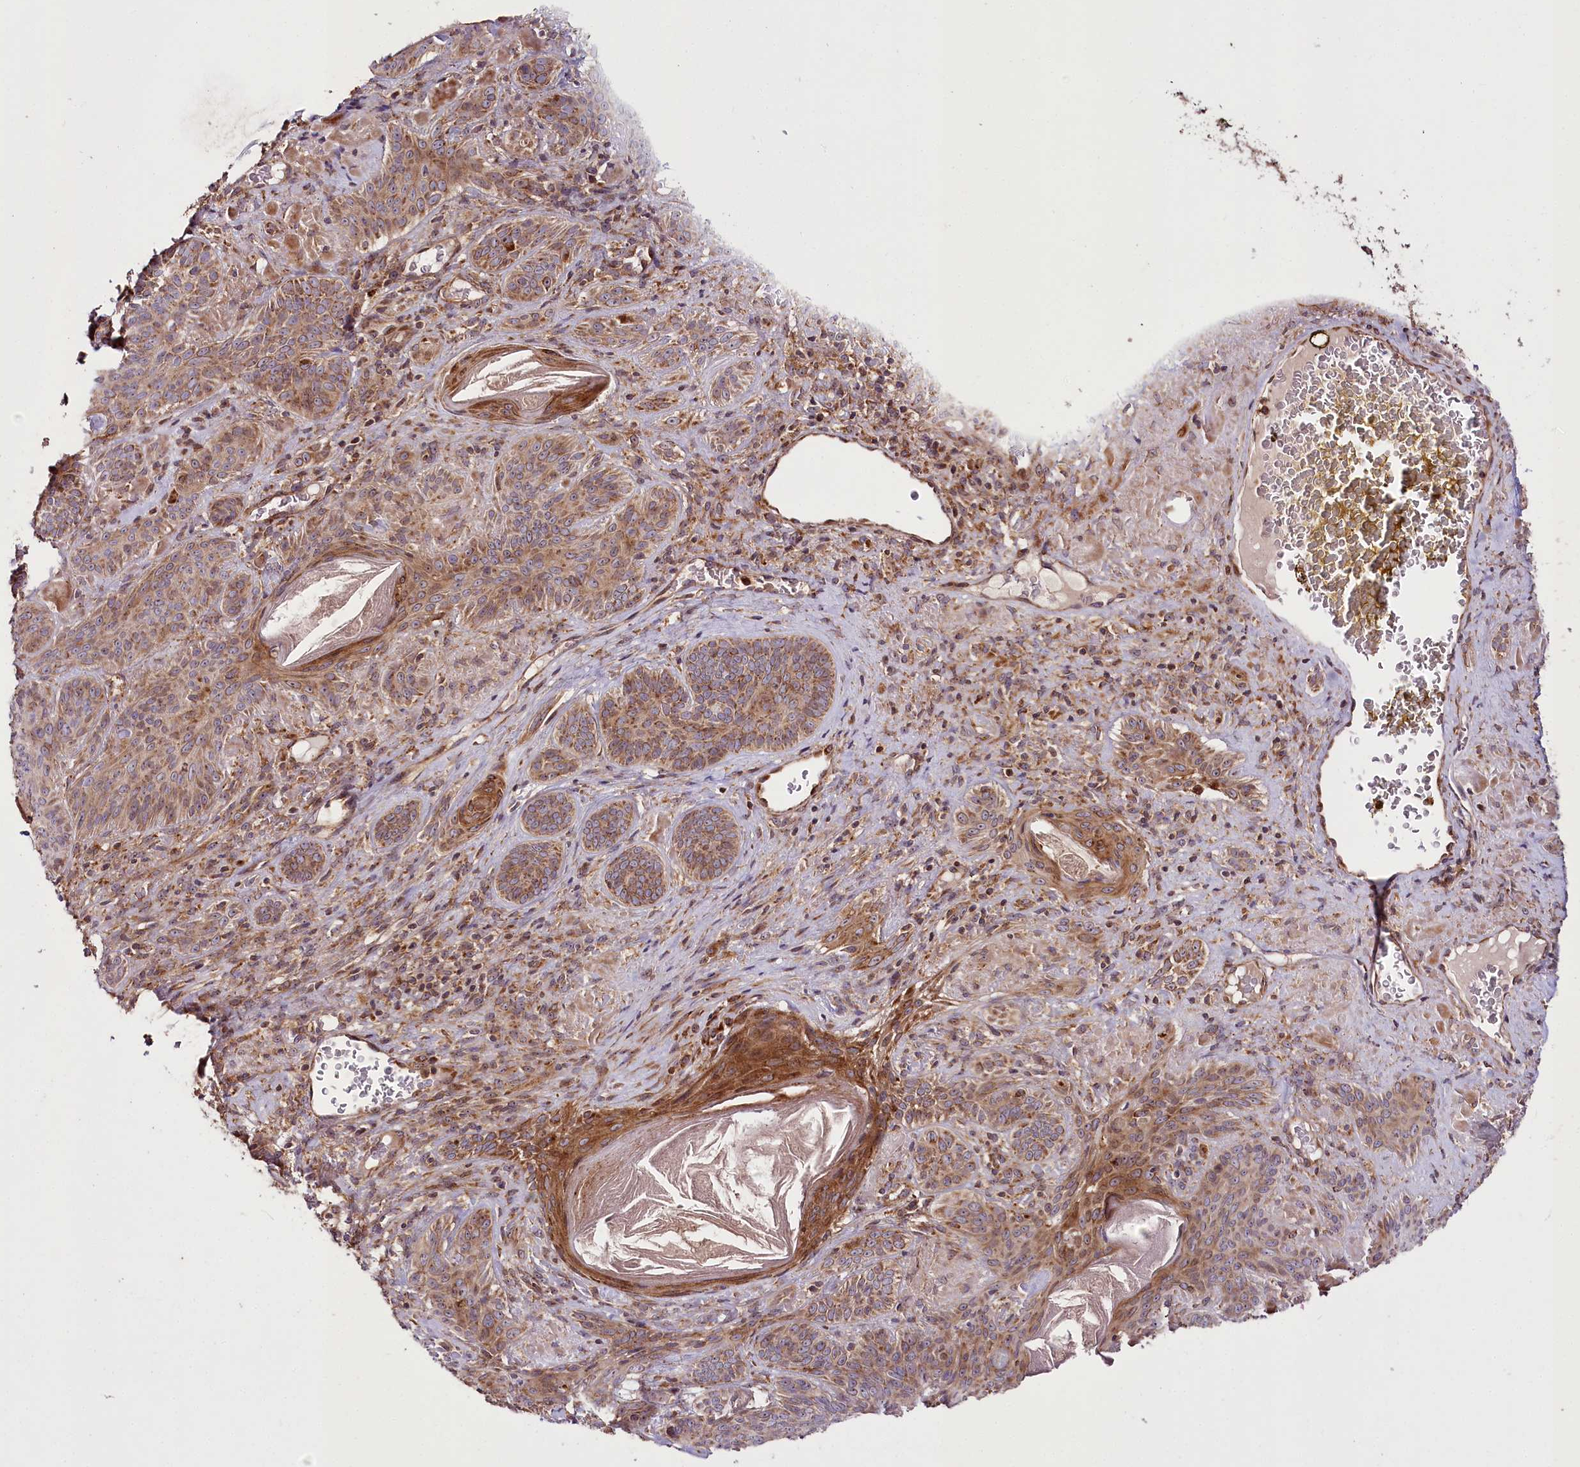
{"staining": {"intensity": "moderate", "quantity": ">75%", "location": "cytoplasmic/membranous"}, "tissue": "skin cancer", "cell_type": "Tumor cells", "image_type": "cancer", "snomed": [{"axis": "morphology", "description": "Basal cell carcinoma"}, {"axis": "topography", "description": "Skin"}], "caption": "Protein staining shows moderate cytoplasmic/membranous expression in about >75% of tumor cells in skin cancer (basal cell carcinoma).", "gene": "RAB7A", "patient": {"sex": "male", "age": 85}}